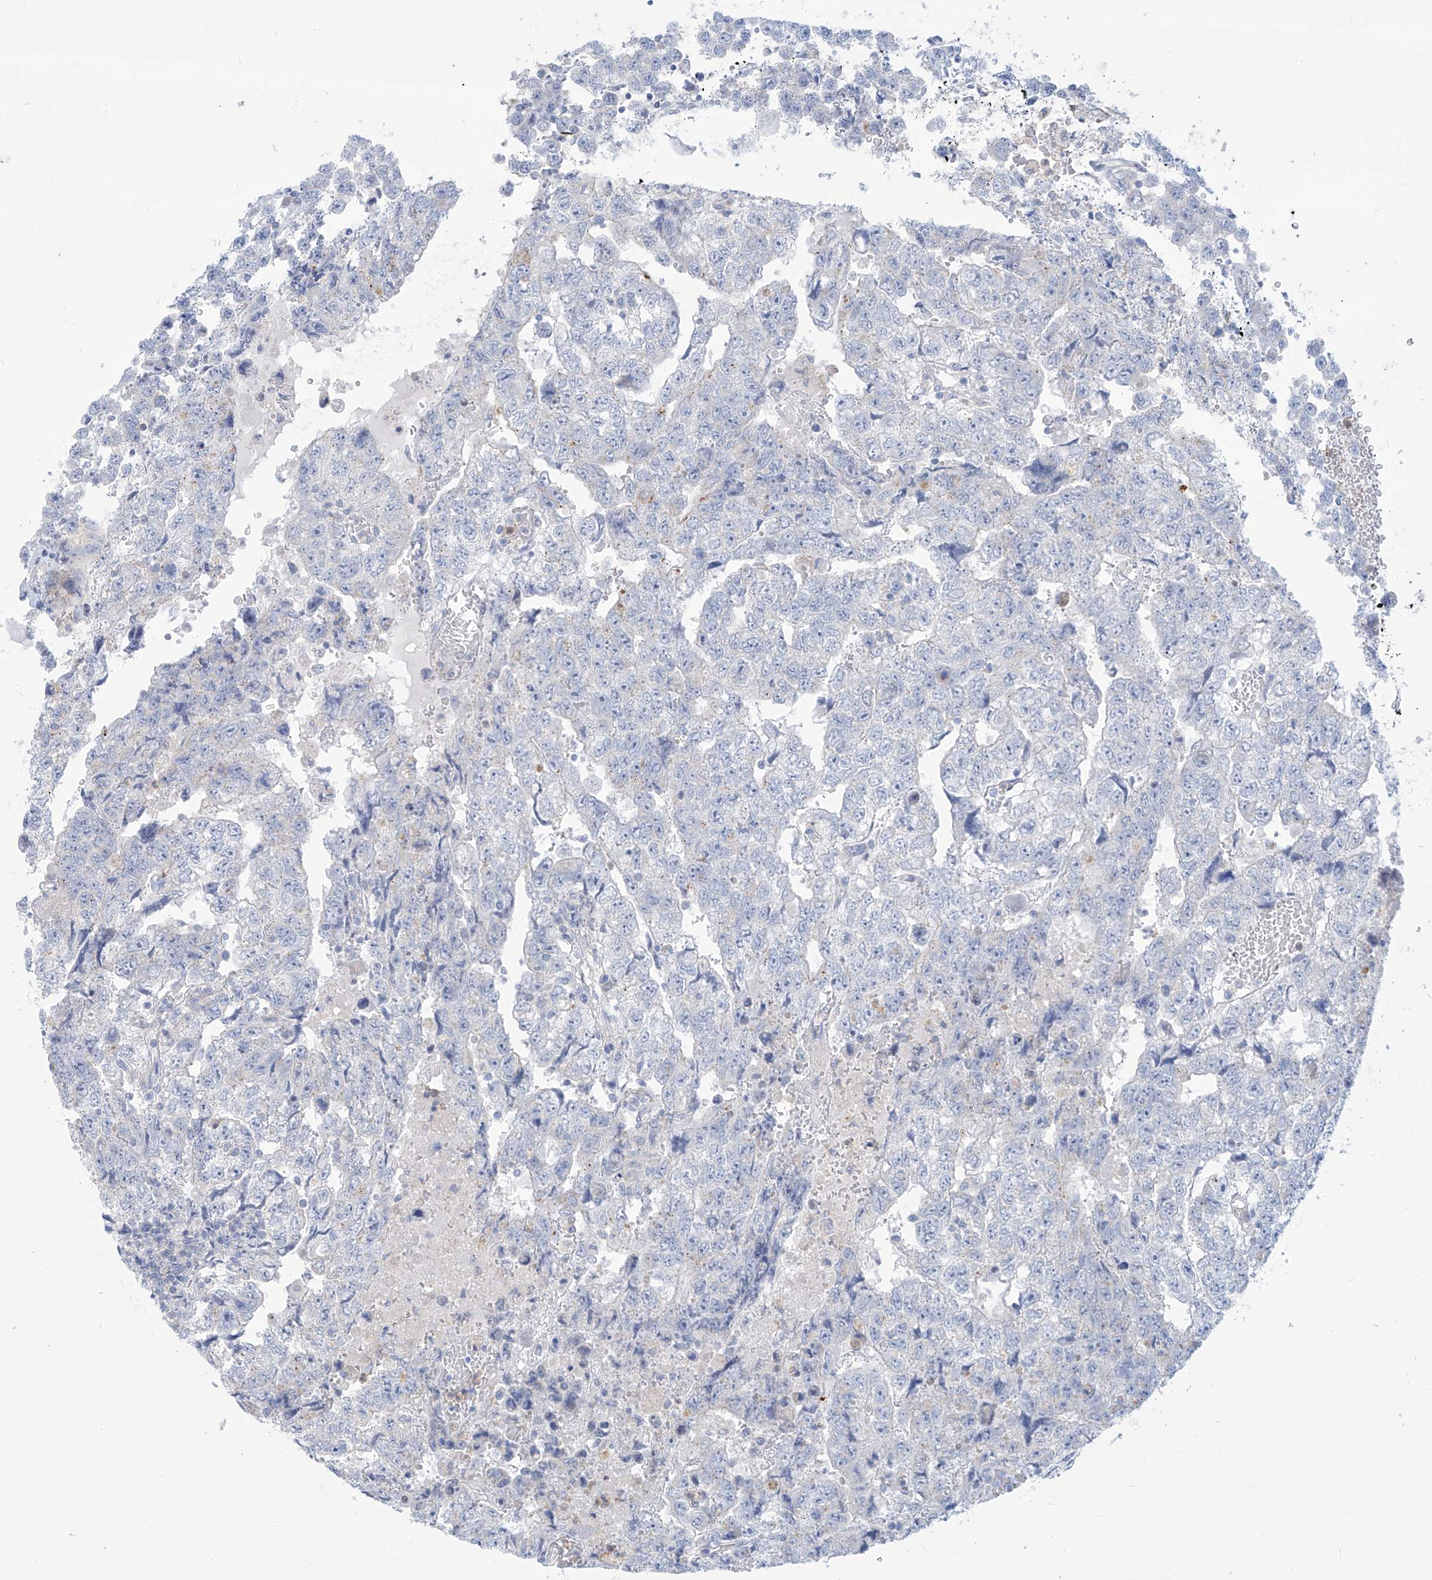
{"staining": {"intensity": "negative", "quantity": "none", "location": "none"}, "tissue": "testis cancer", "cell_type": "Tumor cells", "image_type": "cancer", "snomed": [{"axis": "morphology", "description": "Carcinoma, Embryonal, NOS"}, {"axis": "topography", "description": "Testis"}], "caption": "DAB immunohistochemical staining of testis cancer (embryonal carcinoma) demonstrates no significant positivity in tumor cells.", "gene": "FABP2", "patient": {"sex": "male", "age": 36}}